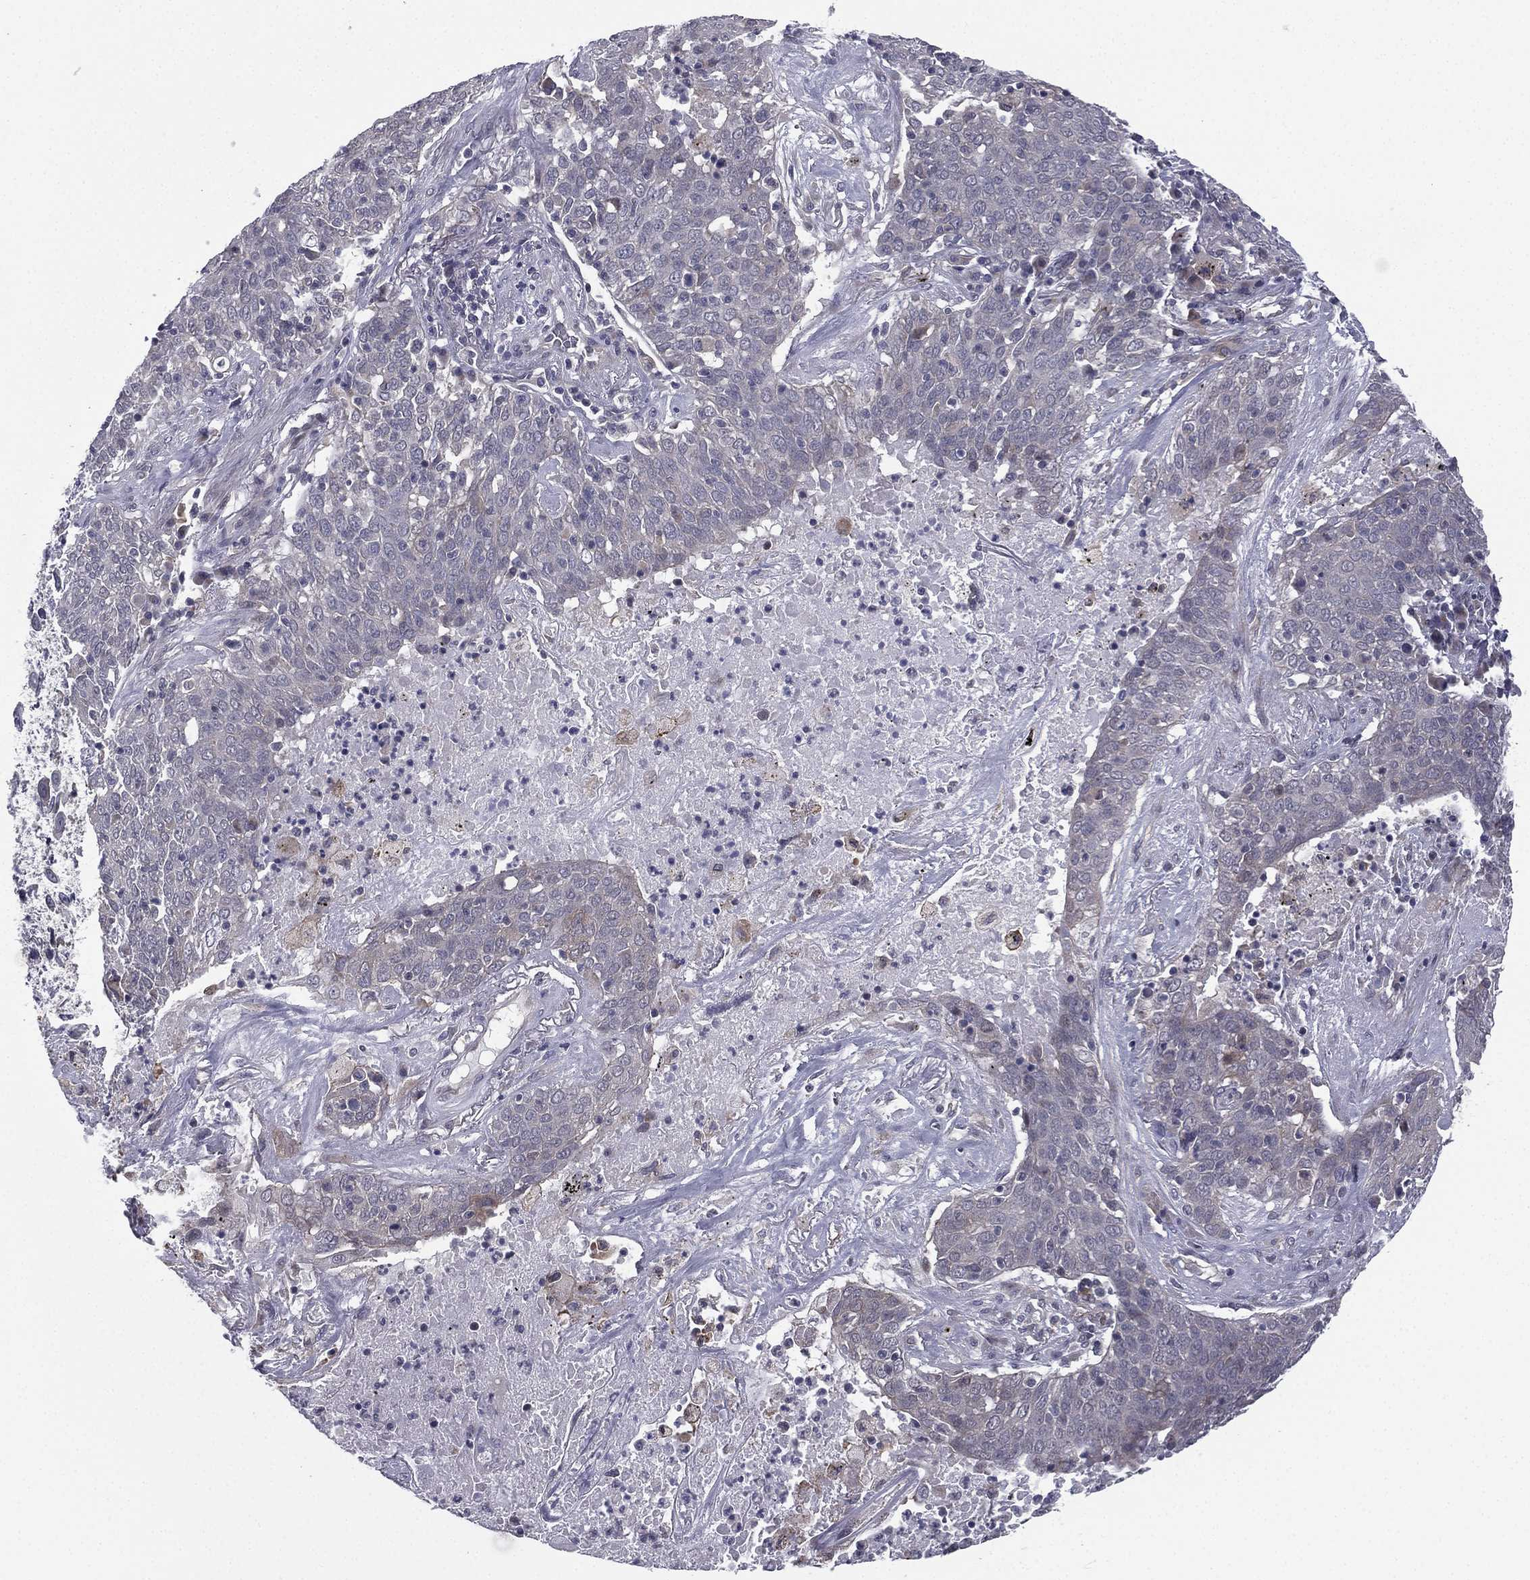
{"staining": {"intensity": "negative", "quantity": "none", "location": "none"}, "tissue": "lung cancer", "cell_type": "Tumor cells", "image_type": "cancer", "snomed": [{"axis": "morphology", "description": "Squamous cell carcinoma, NOS"}, {"axis": "topography", "description": "Lung"}], "caption": "IHC image of human lung squamous cell carcinoma stained for a protein (brown), which demonstrates no expression in tumor cells.", "gene": "ACTRT2", "patient": {"sex": "male", "age": 82}}